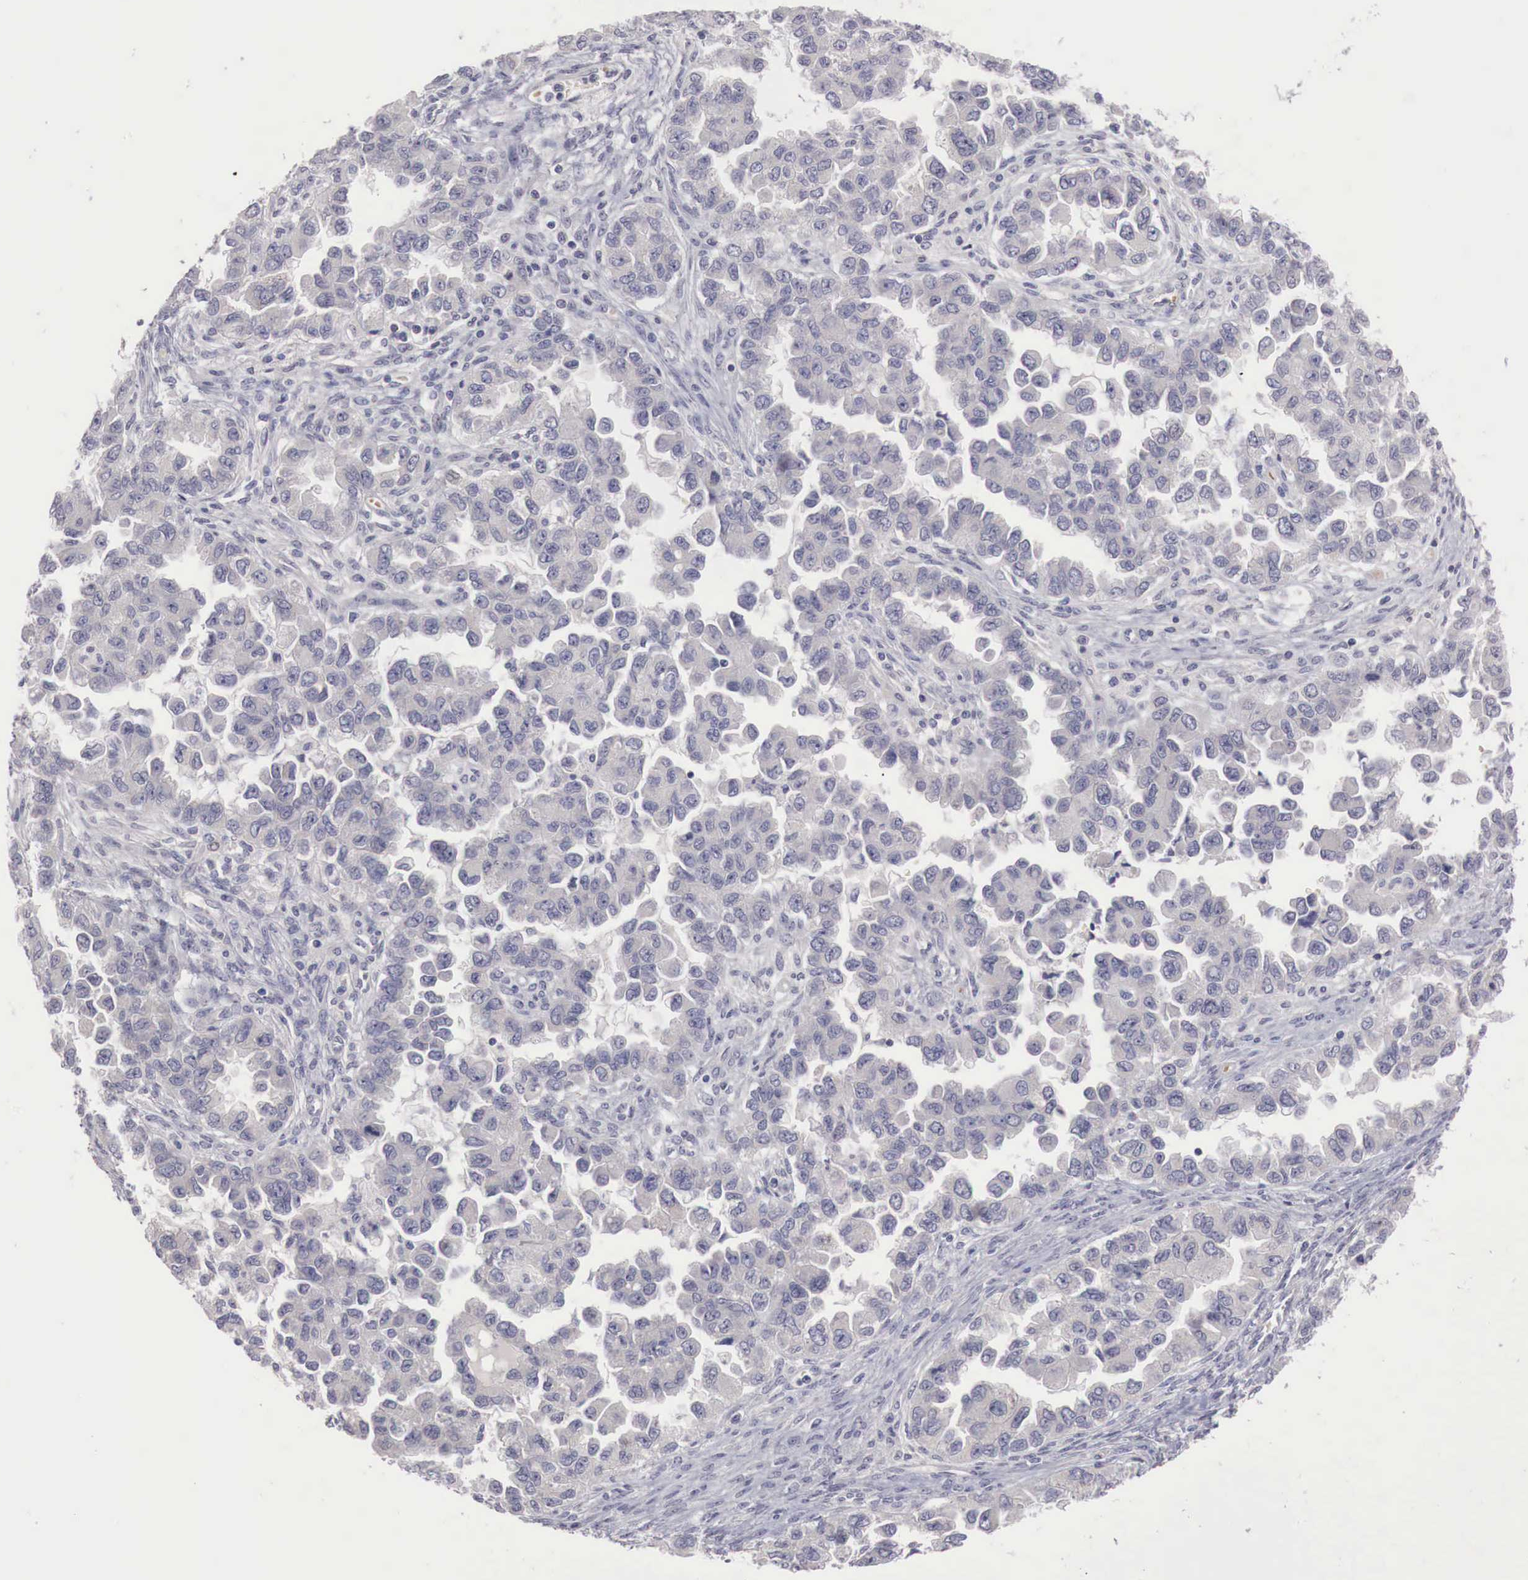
{"staining": {"intensity": "negative", "quantity": "none", "location": "none"}, "tissue": "ovarian cancer", "cell_type": "Tumor cells", "image_type": "cancer", "snomed": [{"axis": "morphology", "description": "Cystadenocarcinoma, serous, NOS"}, {"axis": "topography", "description": "Ovary"}], "caption": "Image shows no protein expression in tumor cells of ovarian cancer (serous cystadenocarcinoma) tissue.", "gene": "GATA1", "patient": {"sex": "female", "age": 84}}